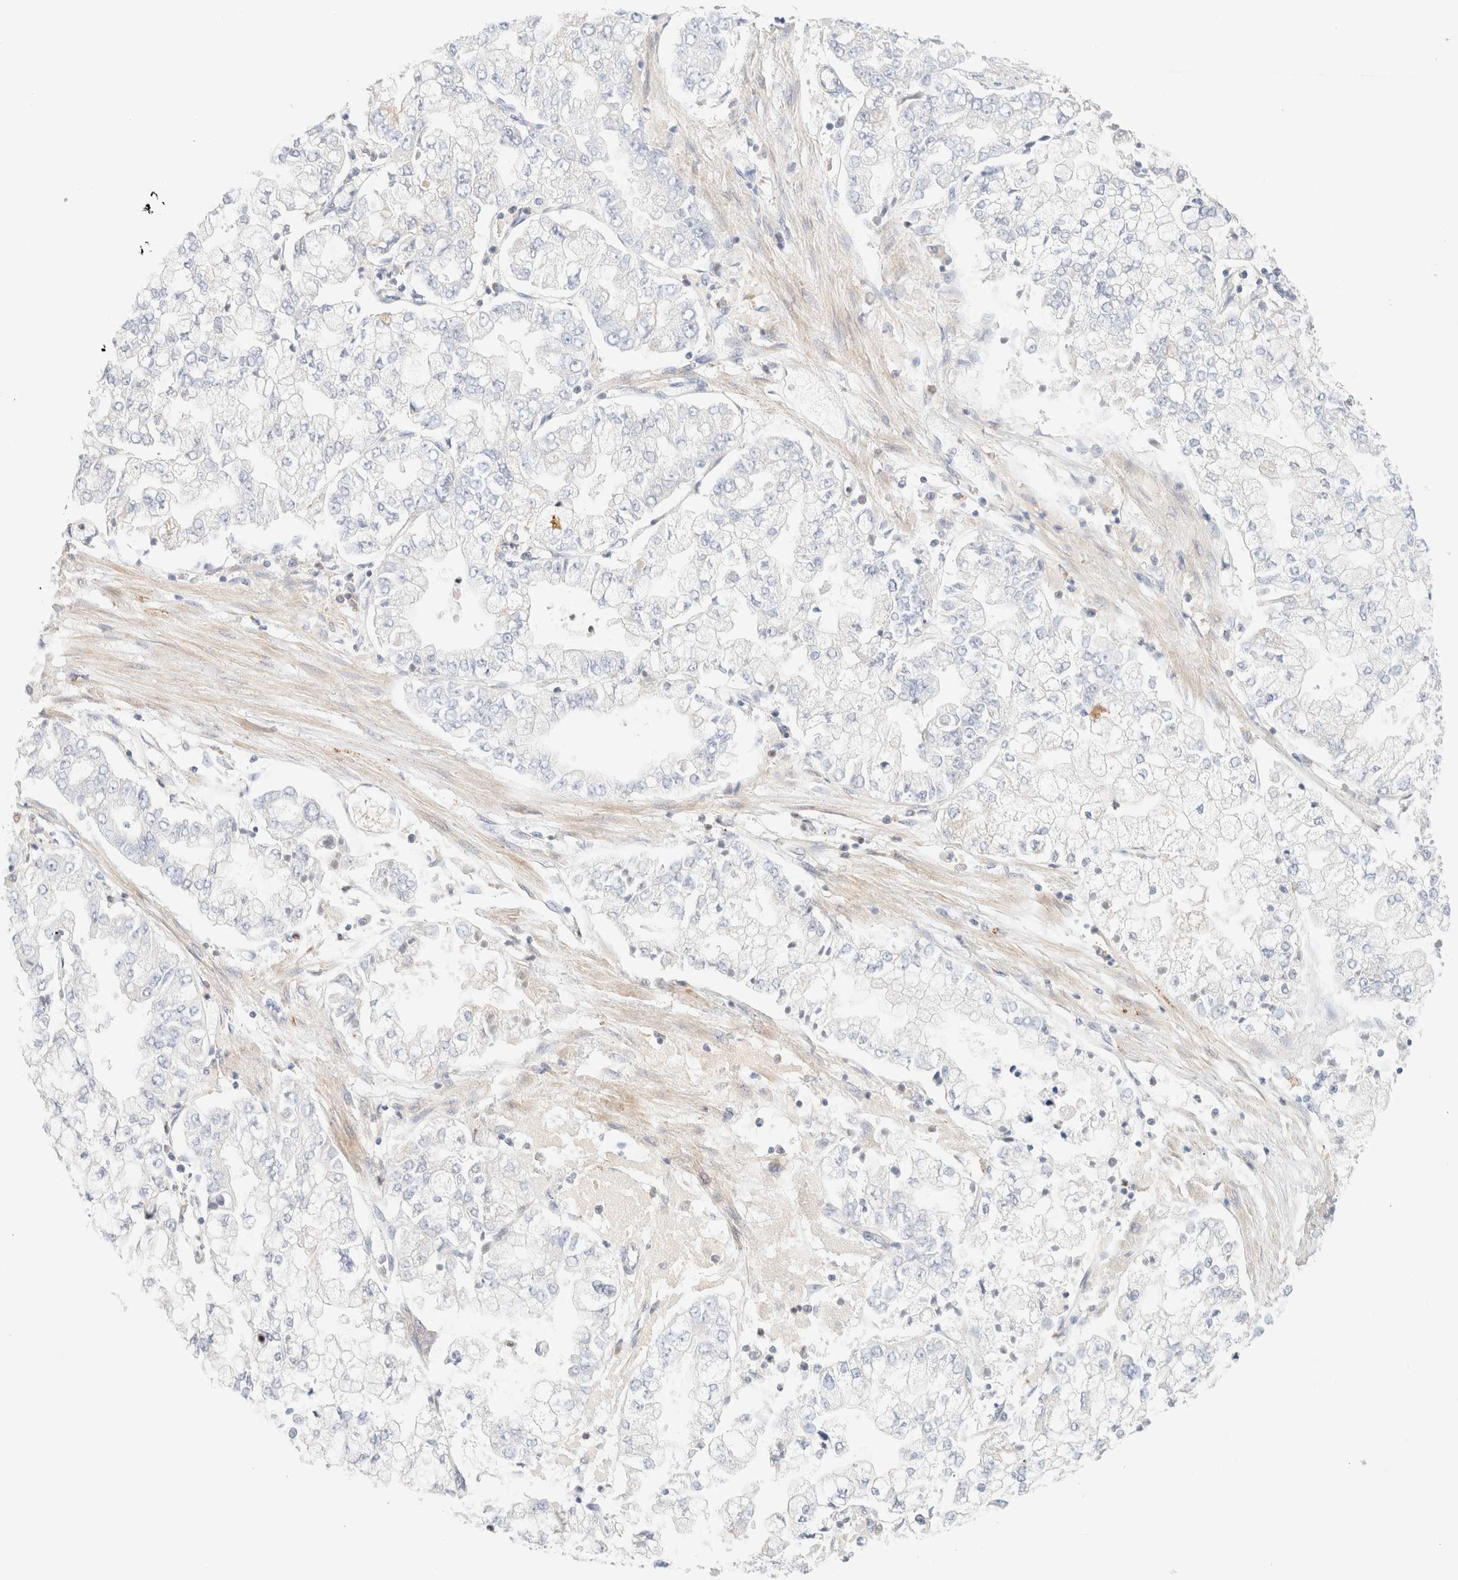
{"staining": {"intensity": "negative", "quantity": "none", "location": "none"}, "tissue": "stomach cancer", "cell_type": "Tumor cells", "image_type": "cancer", "snomed": [{"axis": "morphology", "description": "Adenocarcinoma, NOS"}, {"axis": "topography", "description": "Stomach"}], "caption": "IHC photomicrograph of adenocarcinoma (stomach) stained for a protein (brown), which demonstrates no positivity in tumor cells. (DAB (3,3'-diaminobenzidine) immunohistochemistry with hematoxylin counter stain).", "gene": "SARM1", "patient": {"sex": "male", "age": 76}}